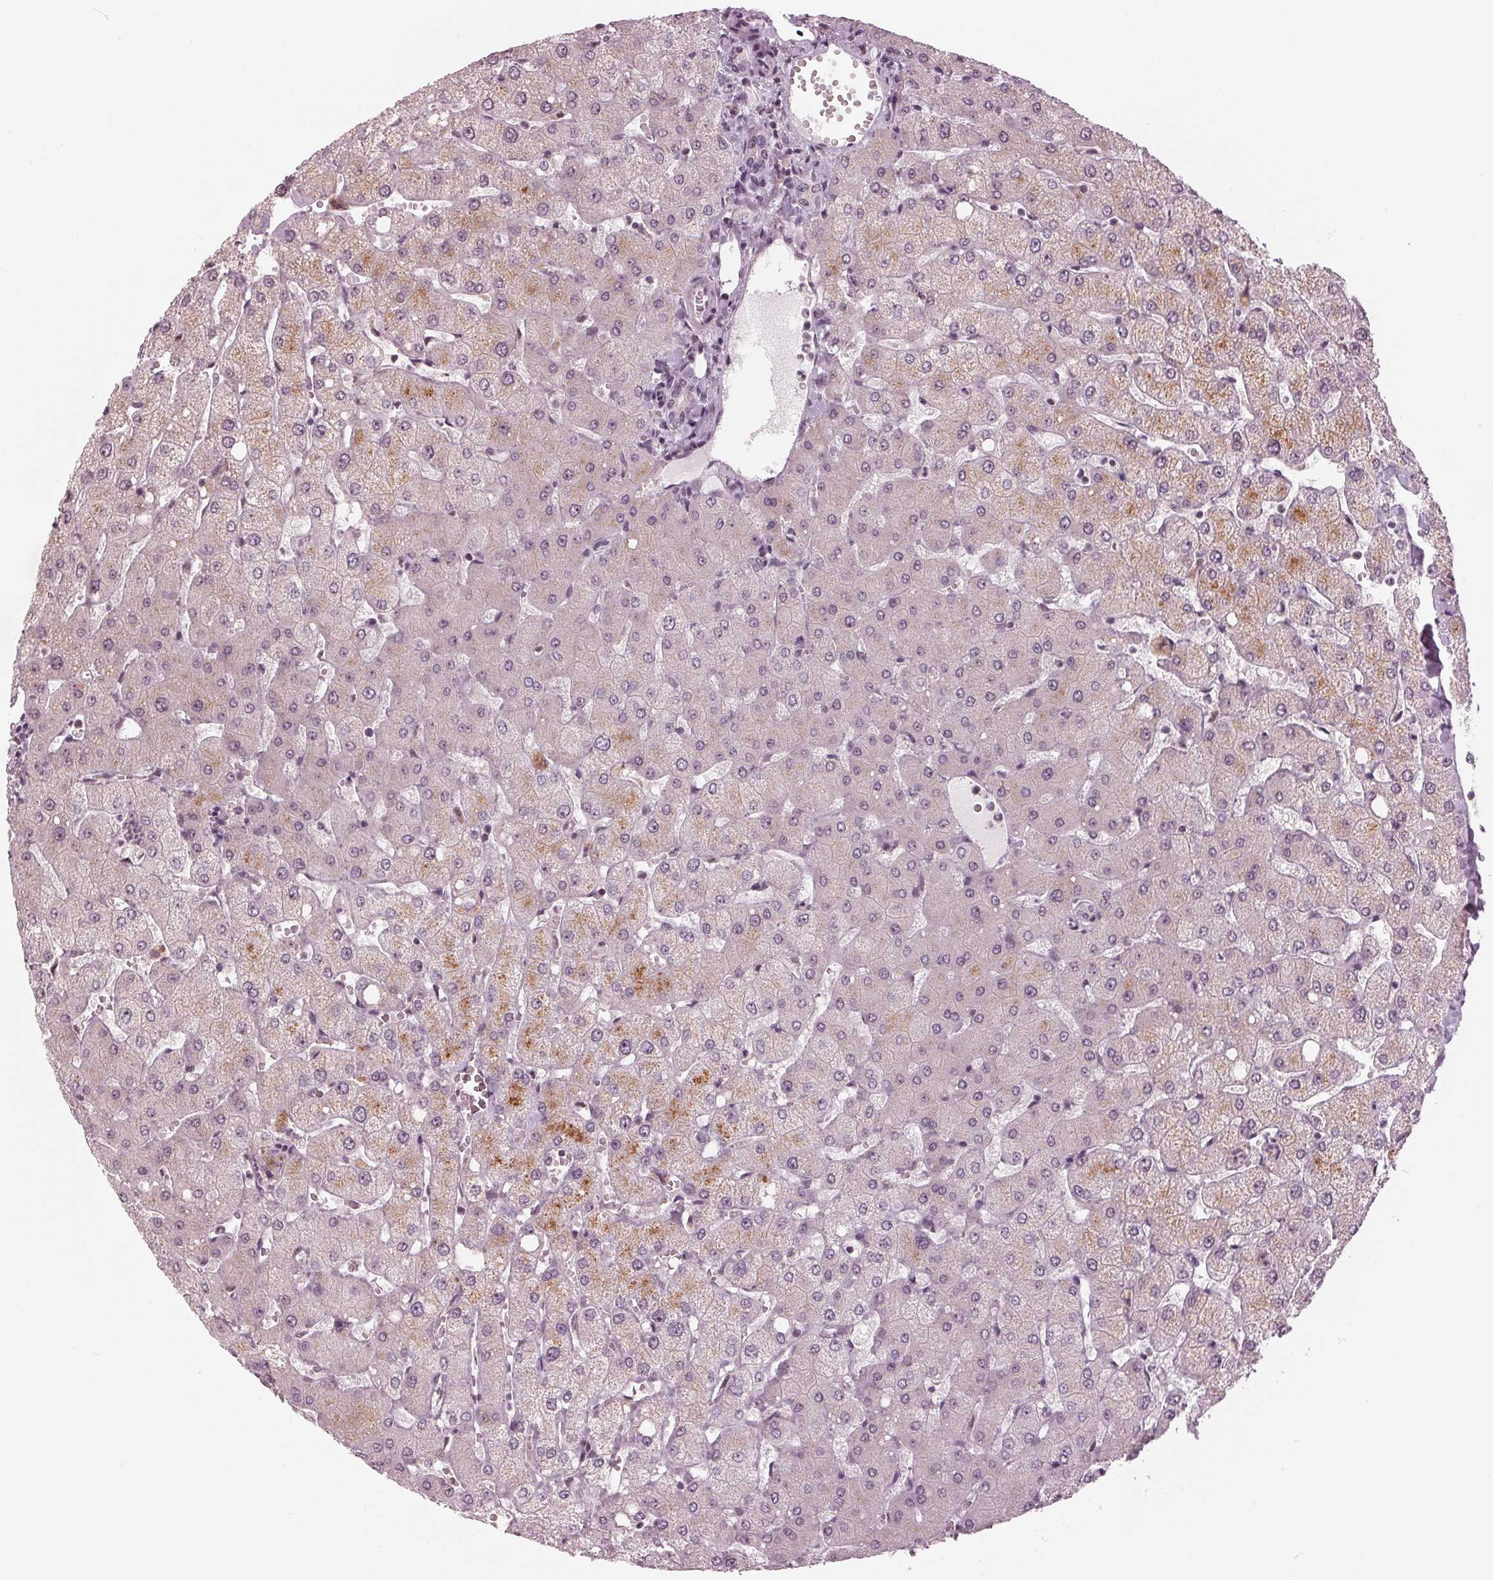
{"staining": {"intensity": "negative", "quantity": "none", "location": "none"}, "tissue": "liver", "cell_type": "Cholangiocytes", "image_type": "normal", "snomed": [{"axis": "morphology", "description": "Normal tissue, NOS"}, {"axis": "topography", "description": "Liver"}], "caption": "An immunohistochemistry (IHC) image of unremarkable liver is shown. There is no staining in cholangiocytes of liver.", "gene": "SLX4", "patient": {"sex": "female", "age": 54}}